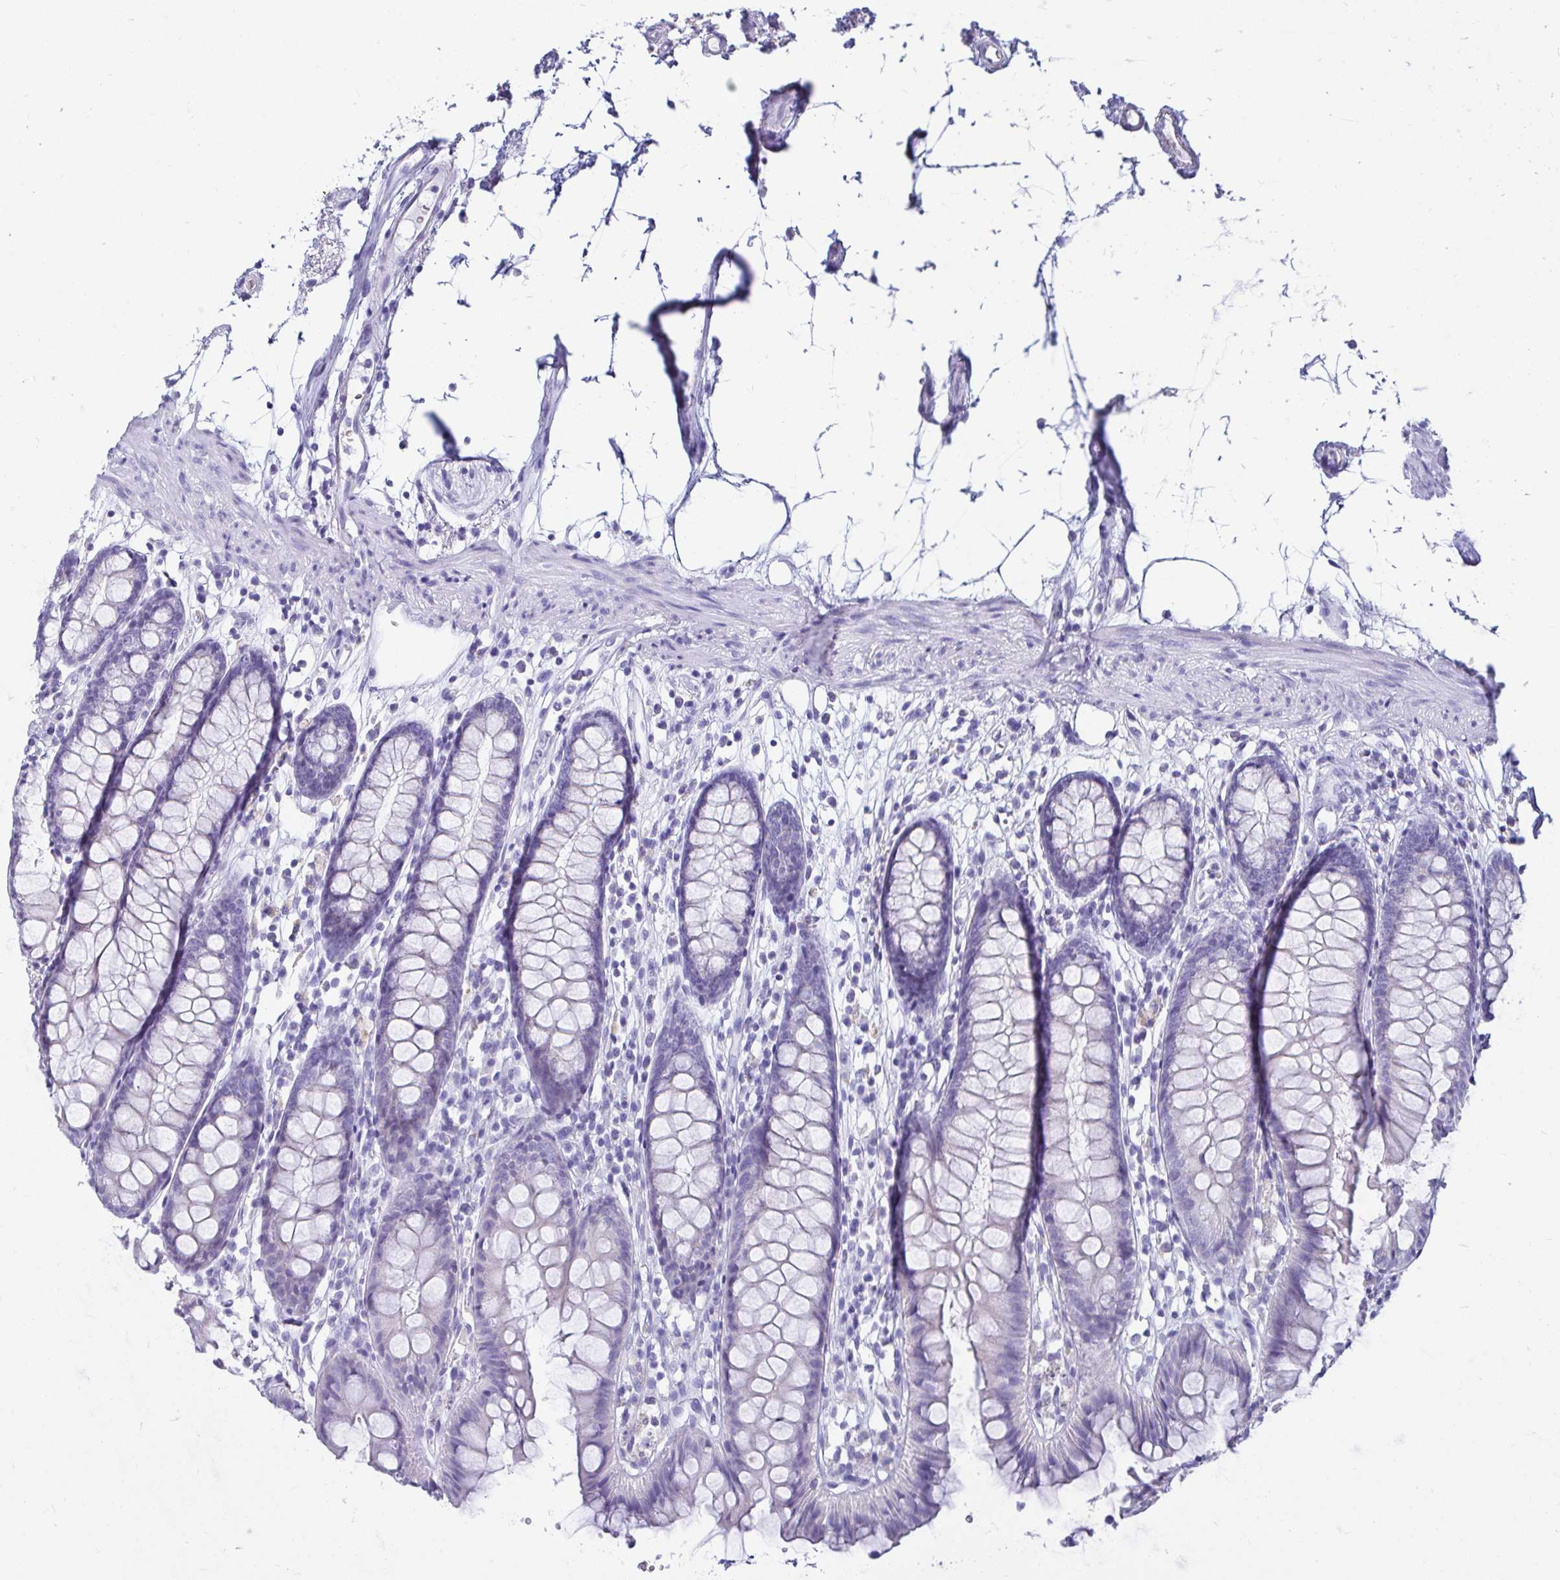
{"staining": {"intensity": "negative", "quantity": "none", "location": "none"}, "tissue": "colon", "cell_type": "Endothelial cells", "image_type": "normal", "snomed": [{"axis": "morphology", "description": "Normal tissue, NOS"}, {"axis": "topography", "description": "Colon"}], "caption": "Human colon stained for a protein using immunohistochemistry exhibits no staining in endothelial cells.", "gene": "ZPBP2", "patient": {"sex": "female", "age": 84}}